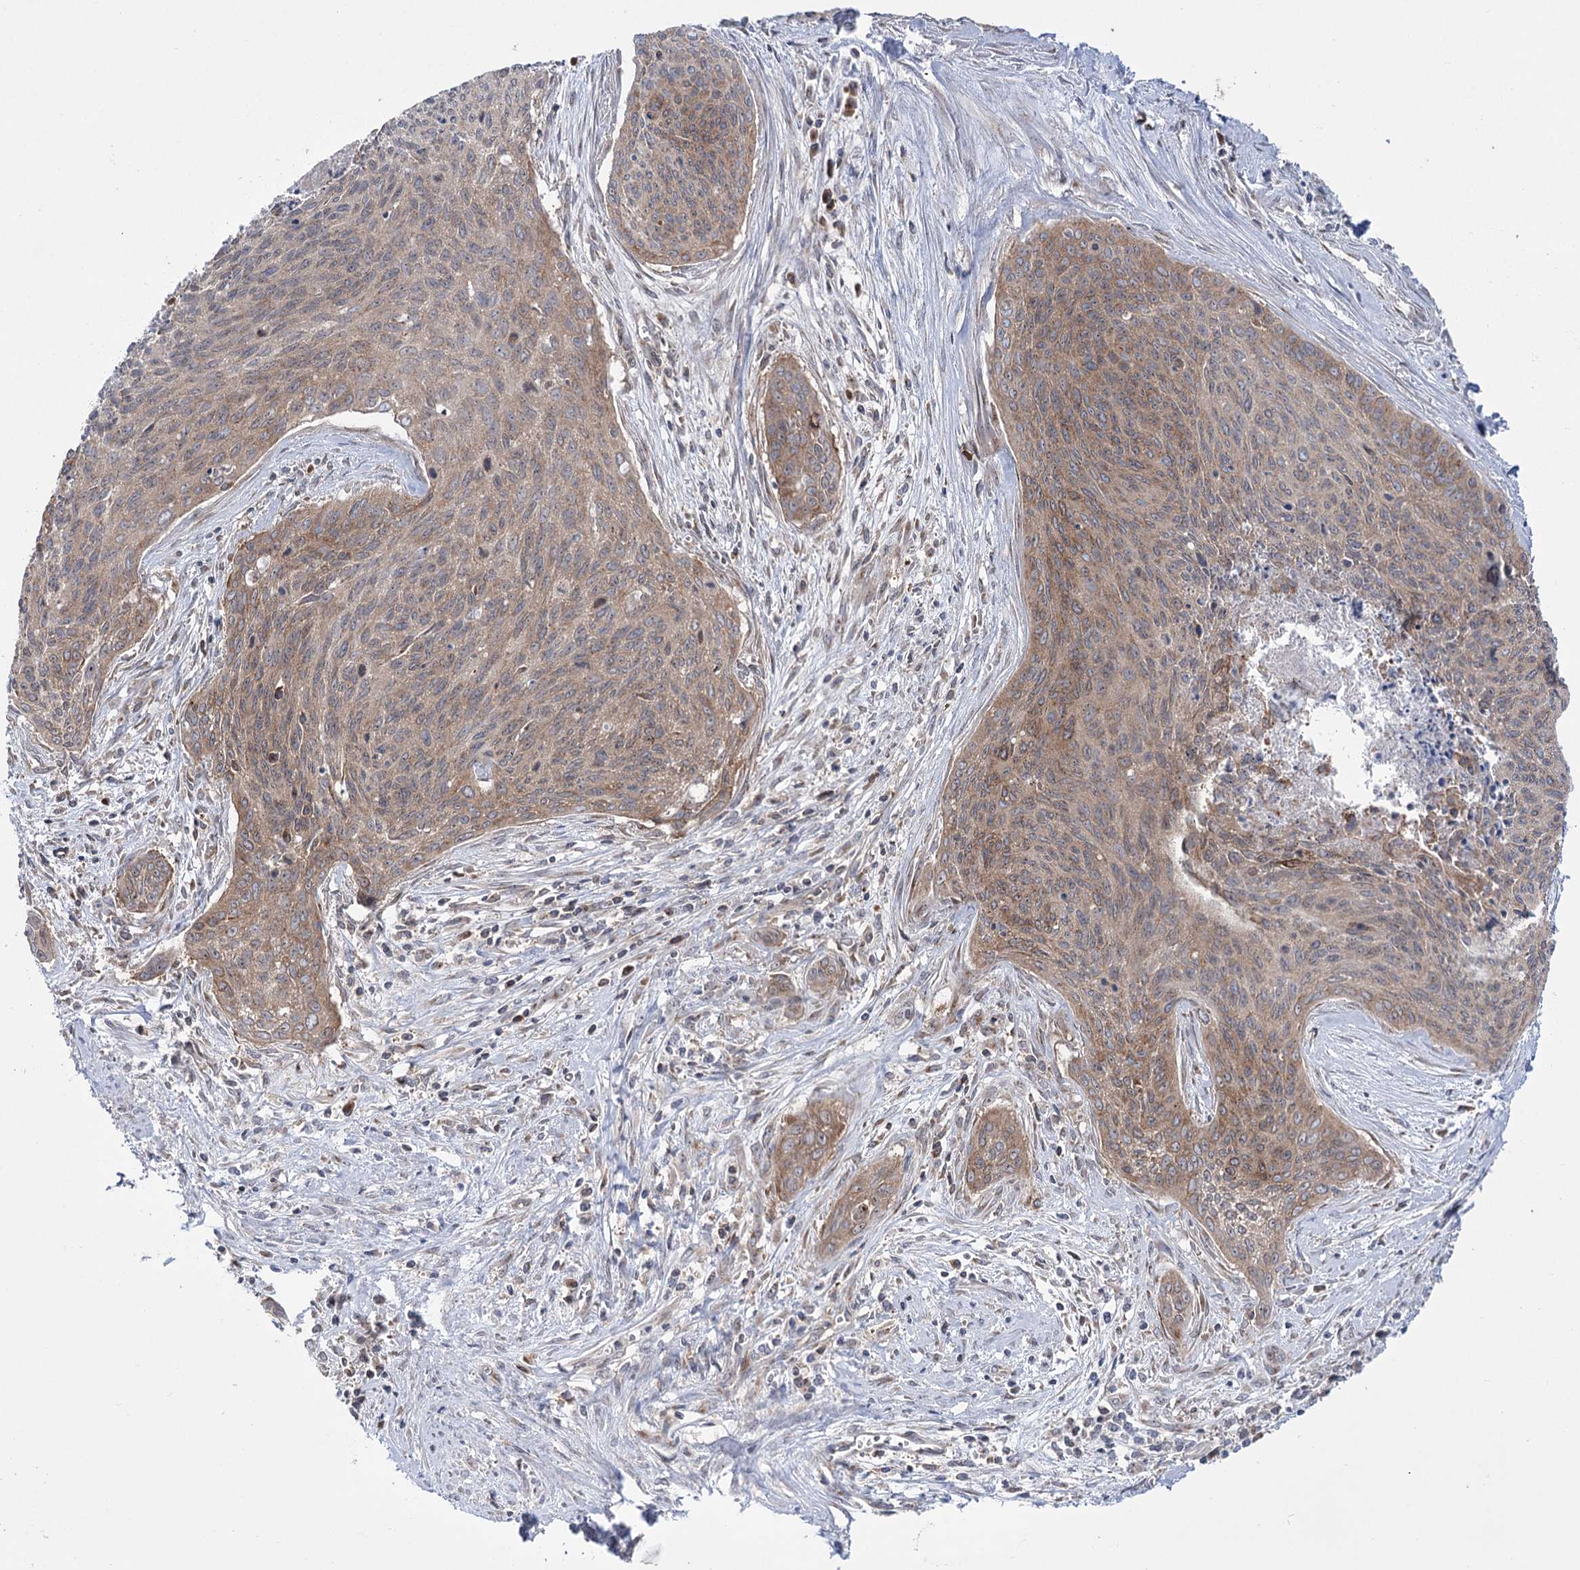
{"staining": {"intensity": "moderate", "quantity": ">75%", "location": "cytoplasmic/membranous"}, "tissue": "cervical cancer", "cell_type": "Tumor cells", "image_type": "cancer", "snomed": [{"axis": "morphology", "description": "Squamous cell carcinoma, NOS"}, {"axis": "topography", "description": "Cervix"}], "caption": "Approximately >75% of tumor cells in cervical squamous cell carcinoma display moderate cytoplasmic/membranous protein staining as visualized by brown immunohistochemical staining.", "gene": "ZNF622", "patient": {"sex": "female", "age": 55}}